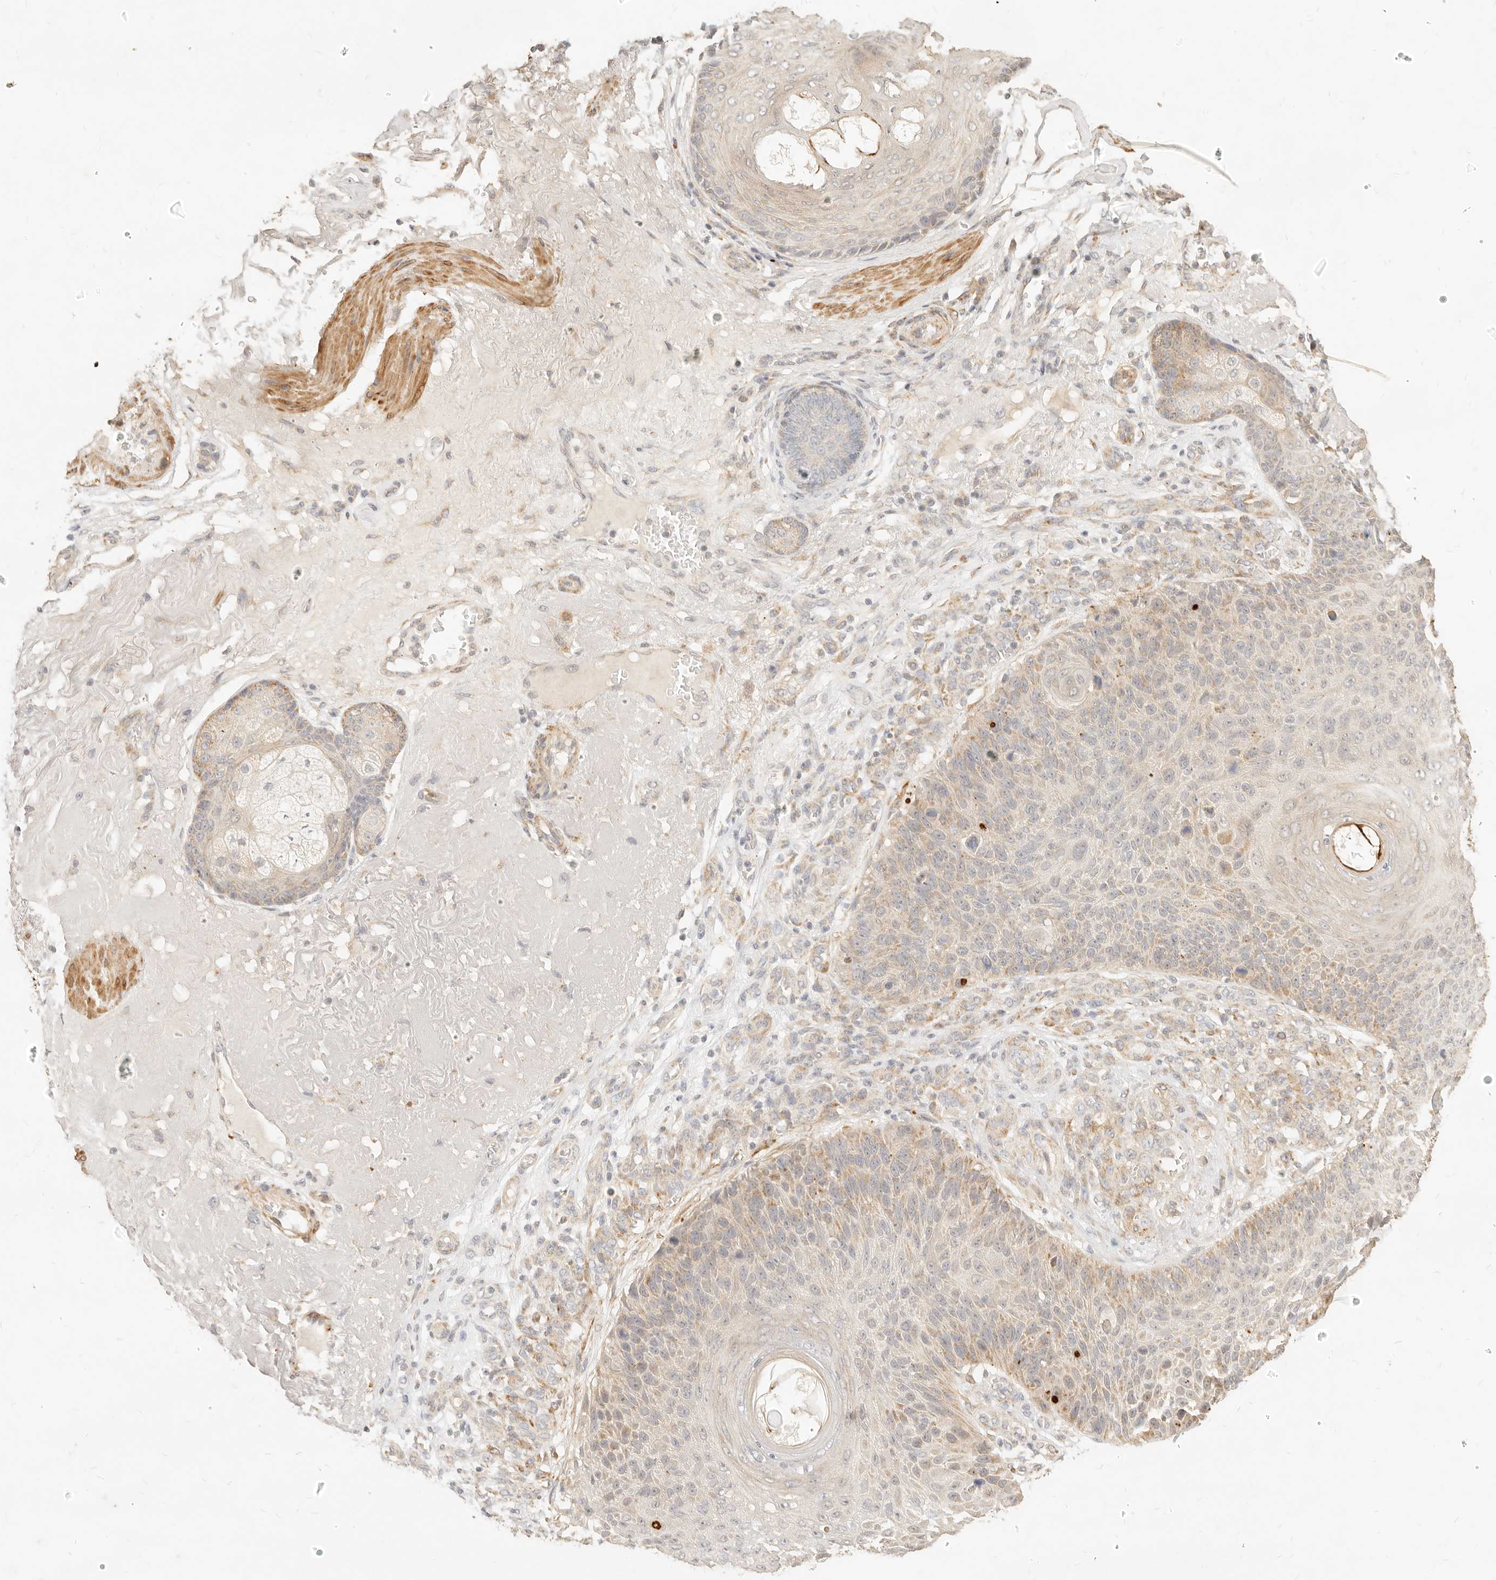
{"staining": {"intensity": "moderate", "quantity": "<25%", "location": "cytoplasmic/membranous"}, "tissue": "skin cancer", "cell_type": "Tumor cells", "image_type": "cancer", "snomed": [{"axis": "morphology", "description": "Squamous cell carcinoma, NOS"}, {"axis": "topography", "description": "Skin"}], "caption": "High-magnification brightfield microscopy of skin cancer (squamous cell carcinoma) stained with DAB (3,3'-diaminobenzidine) (brown) and counterstained with hematoxylin (blue). tumor cells exhibit moderate cytoplasmic/membranous expression is appreciated in approximately<25% of cells.", "gene": "RUBCNL", "patient": {"sex": "female", "age": 88}}